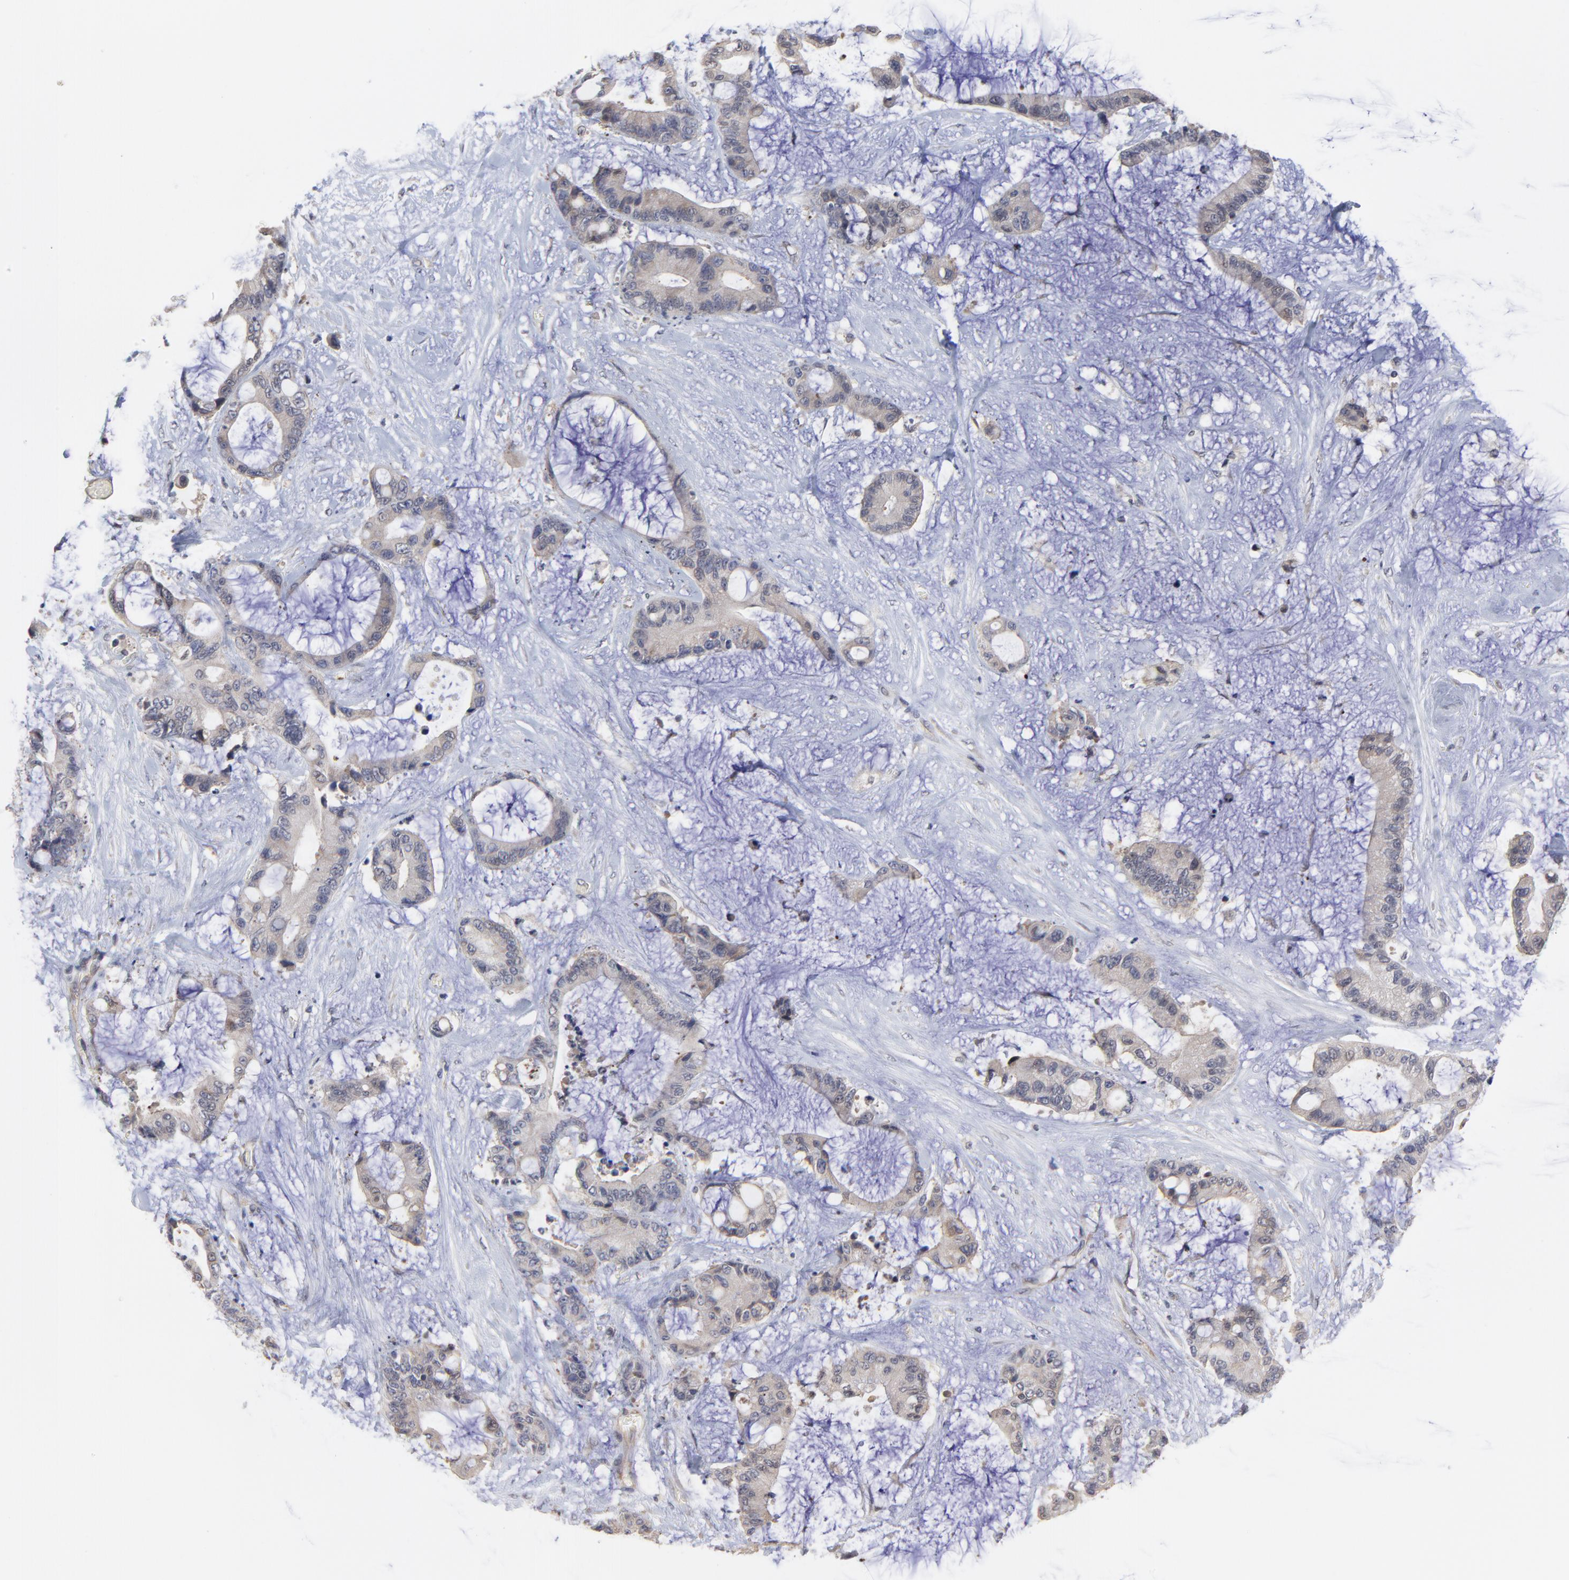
{"staining": {"intensity": "moderate", "quantity": ">75%", "location": "cytoplasmic/membranous"}, "tissue": "liver cancer", "cell_type": "Tumor cells", "image_type": "cancer", "snomed": [{"axis": "morphology", "description": "Cholangiocarcinoma"}, {"axis": "topography", "description": "Liver"}], "caption": "Liver cancer was stained to show a protein in brown. There is medium levels of moderate cytoplasmic/membranous staining in approximately >75% of tumor cells.", "gene": "ZNF157", "patient": {"sex": "female", "age": 73}}